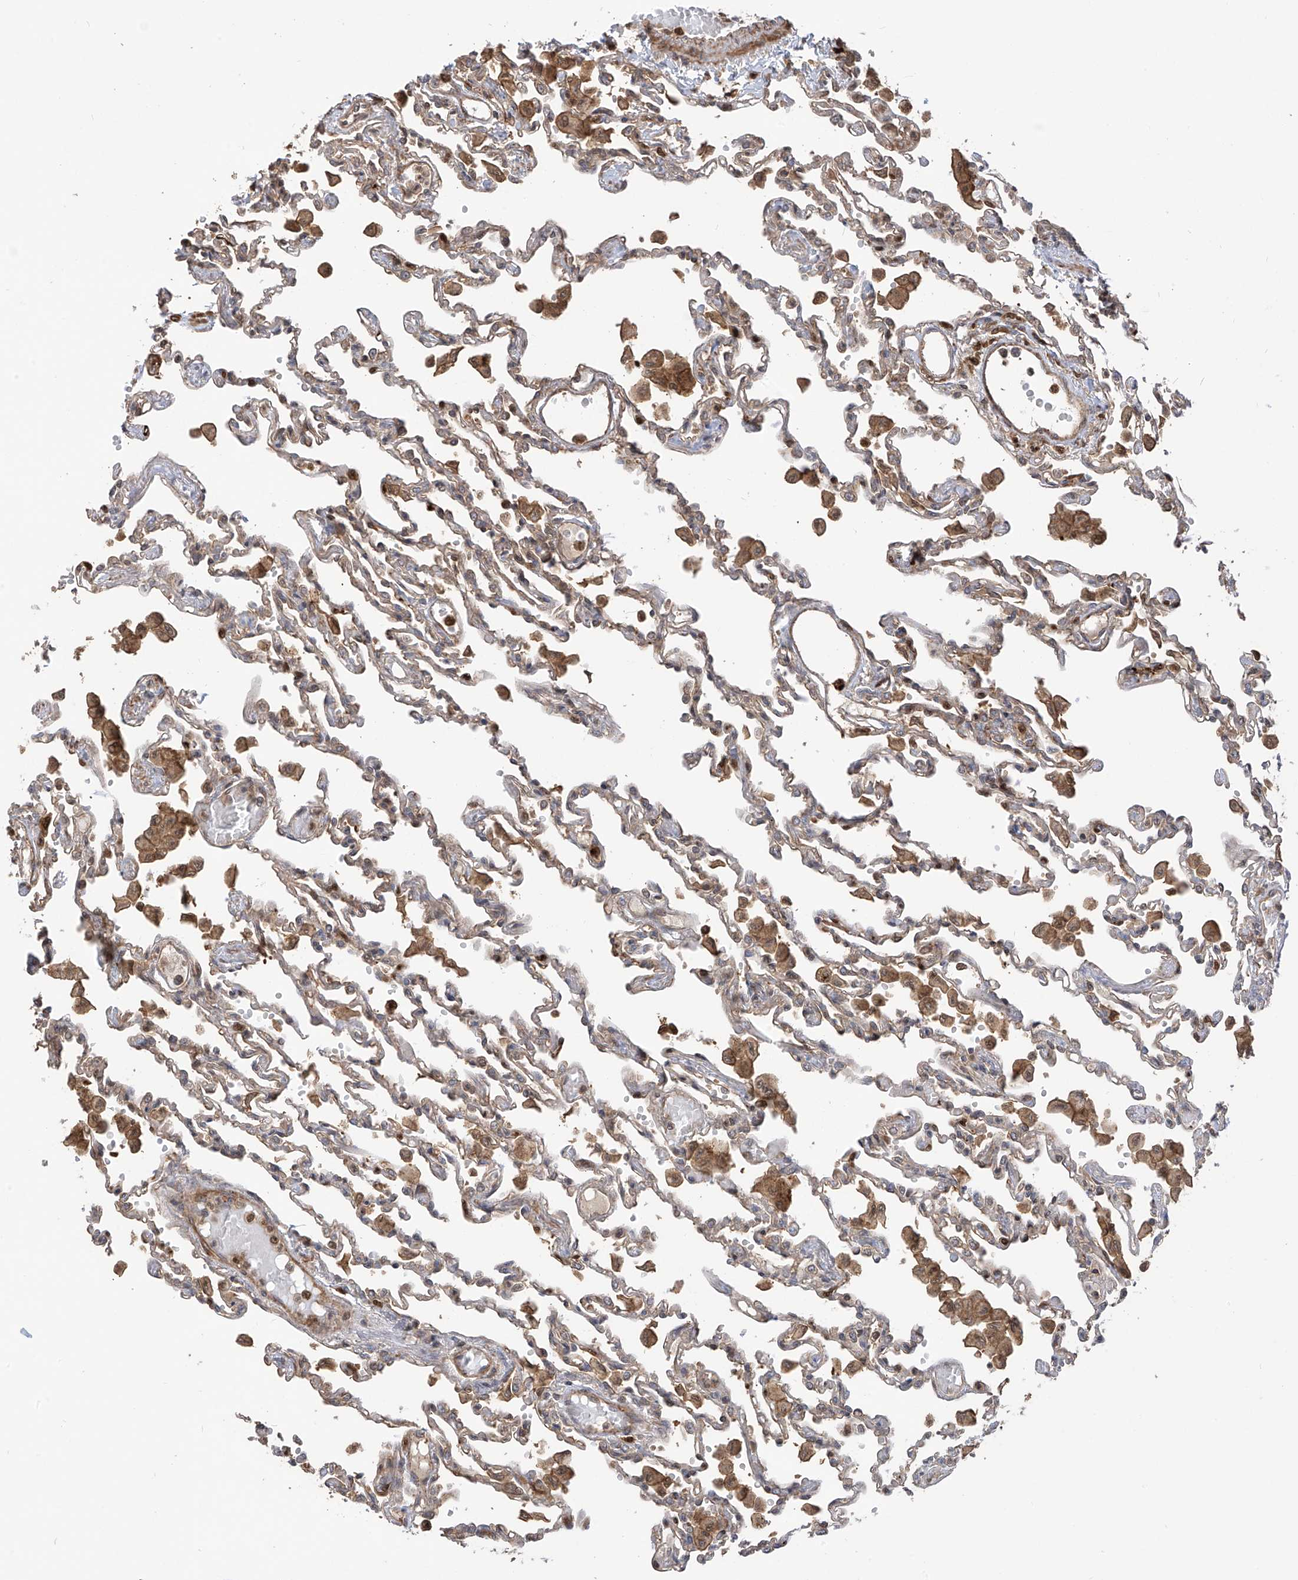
{"staining": {"intensity": "weak", "quantity": "<25%", "location": "cytoplasmic/membranous"}, "tissue": "lung", "cell_type": "Alveolar cells", "image_type": "normal", "snomed": [{"axis": "morphology", "description": "Normal tissue, NOS"}, {"axis": "topography", "description": "Bronchus"}, {"axis": "topography", "description": "Lung"}], "caption": "The immunohistochemistry (IHC) histopathology image has no significant staining in alveolar cells of lung. The staining was performed using DAB to visualize the protein expression in brown, while the nuclei were stained in blue with hematoxylin (Magnification: 20x).", "gene": "ATAD2B", "patient": {"sex": "female", "age": 49}}